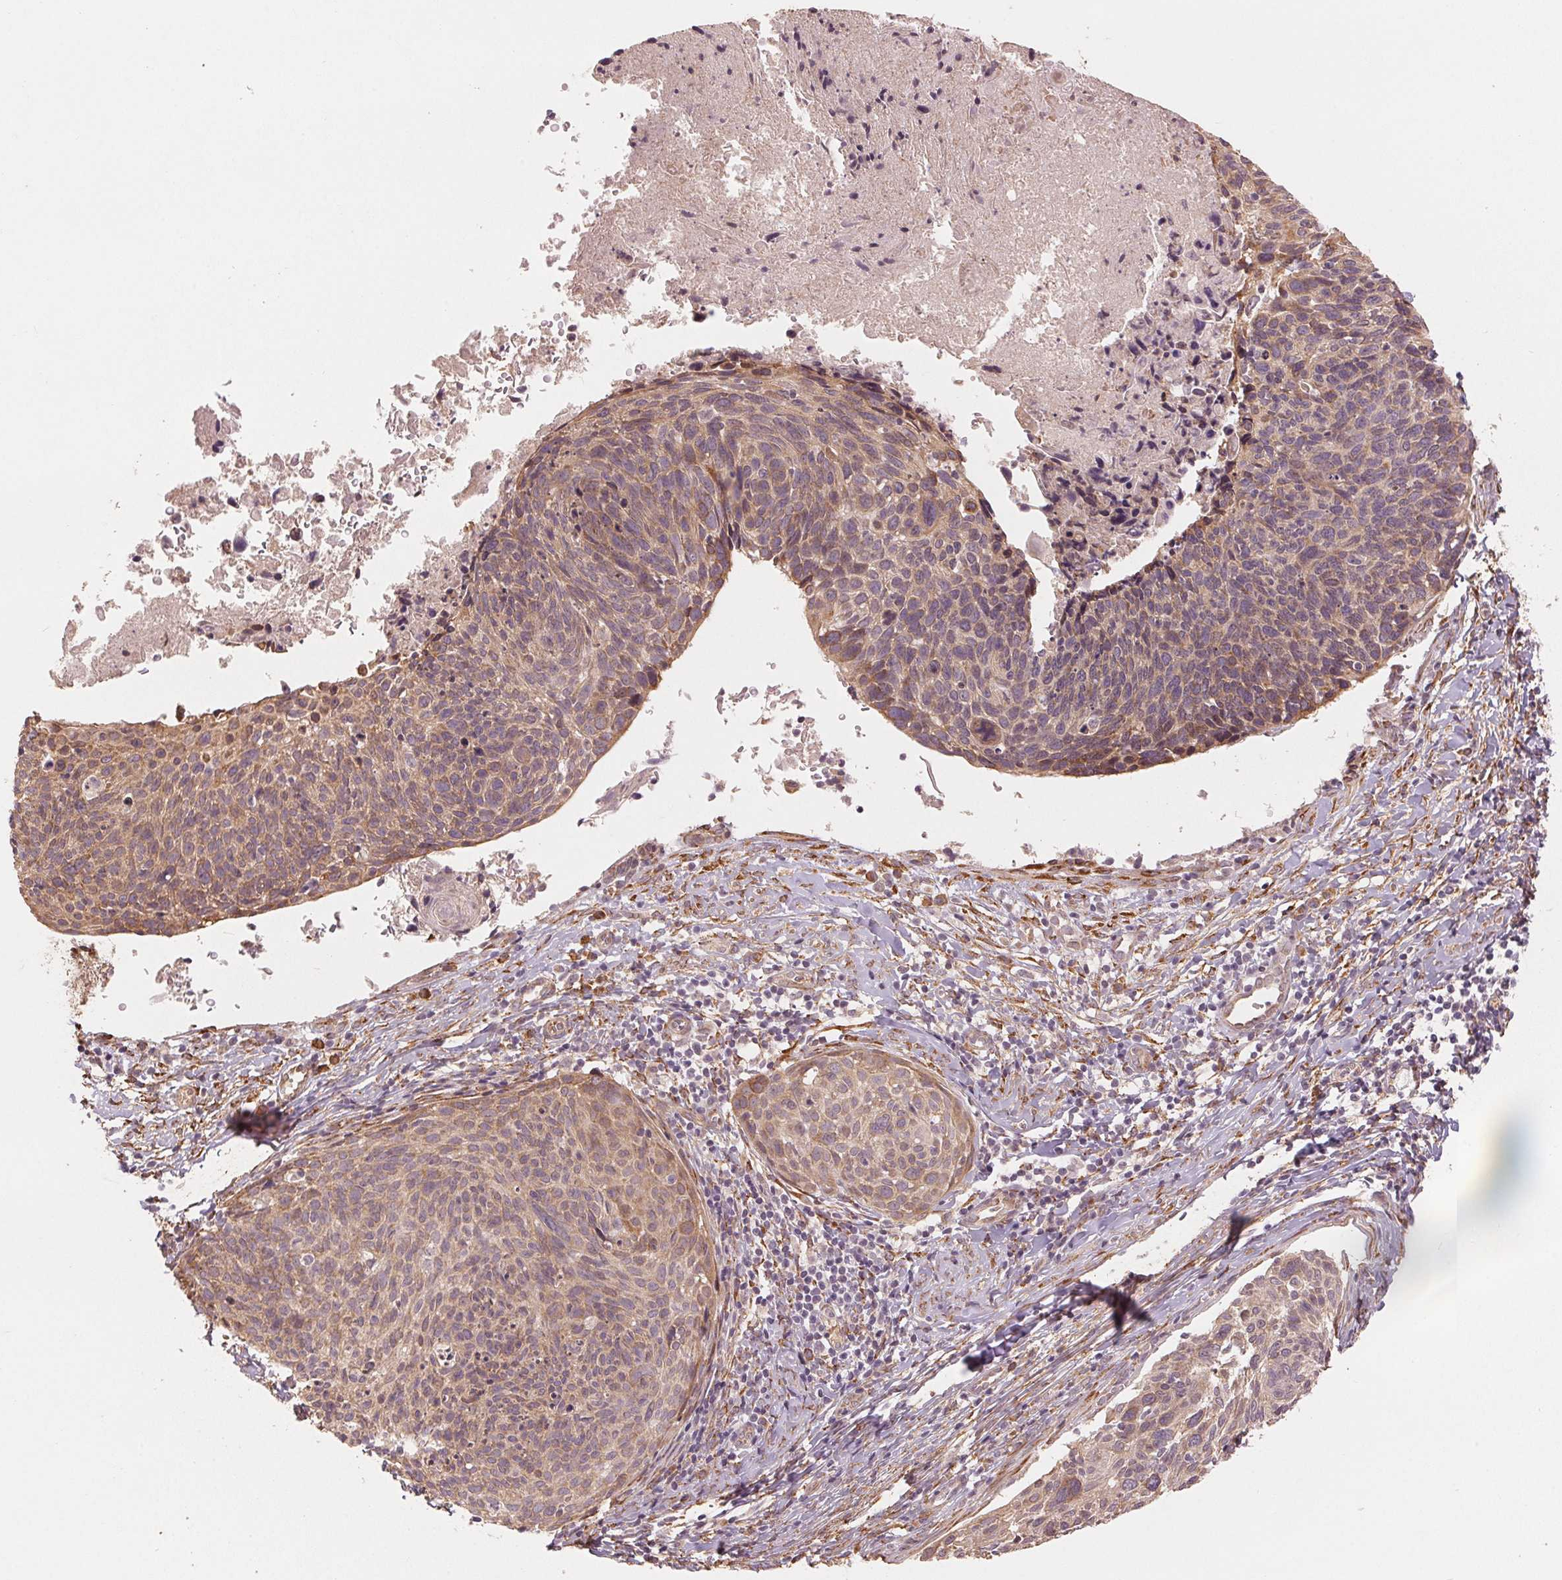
{"staining": {"intensity": "moderate", "quantity": ">75%", "location": "cytoplasmic/membranous"}, "tissue": "cervical cancer", "cell_type": "Tumor cells", "image_type": "cancer", "snomed": [{"axis": "morphology", "description": "Squamous cell carcinoma, NOS"}, {"axis": "topography", "description": "Cervix"}], "caption": "High-power microscopy captured an immunohistochemistry (IHC) micrograph of cervical cancer (squamous cell carcinoma), revealing moderate cytoplasmic/membranous staining in about >75% of tumor cells. (brown staining indicates protein expression, while blue staining denotes nuclei).", "gene": "SLC20A1", "patient": {"sex": "female", "age": 49}}